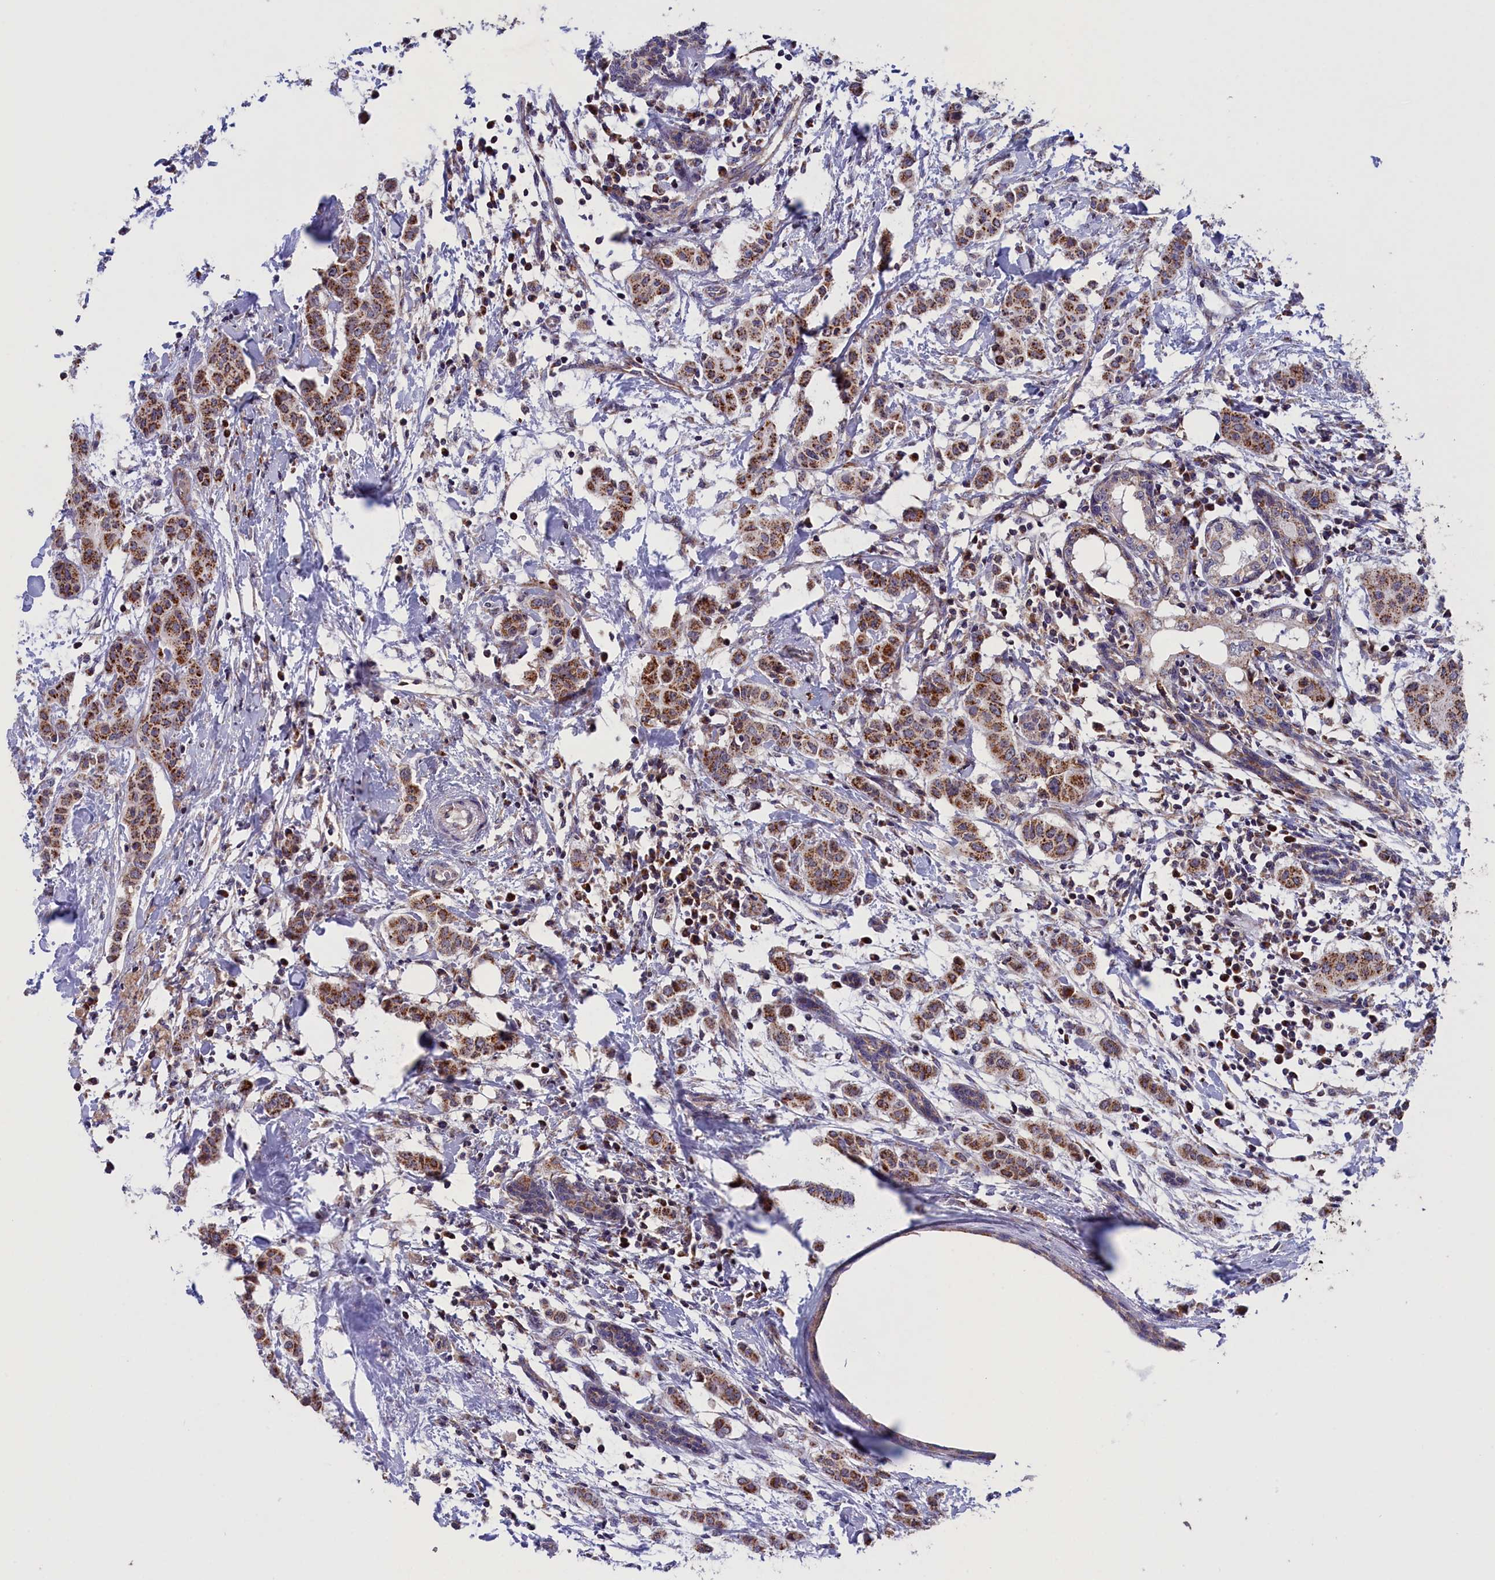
{"staining": {"intensity": "moderate", "quantity": ">75%", "location": "cytoplasmic/membranous"}, "tissue": "breast cancer", "cell_type": "Tumor cells", "image_type": "cancer", "snomed": [{"axis": "morphology", "description": "Duct carcinoma"}, {"axis": "topography", "description": "Breast"}], "caption": "An image of breast intraductal carcinoma stained for a protein reveals moderate cytoplasmic/membranous brown staining in tumor cells. The staining was performed using DAB (3,3'-diaminobenzidine), with brown indicating positive protein expression. Nuclei are stained blue with hematoxylin.", "gene": "TIMM44", "patient": {"sex": "female", "age": 40}}